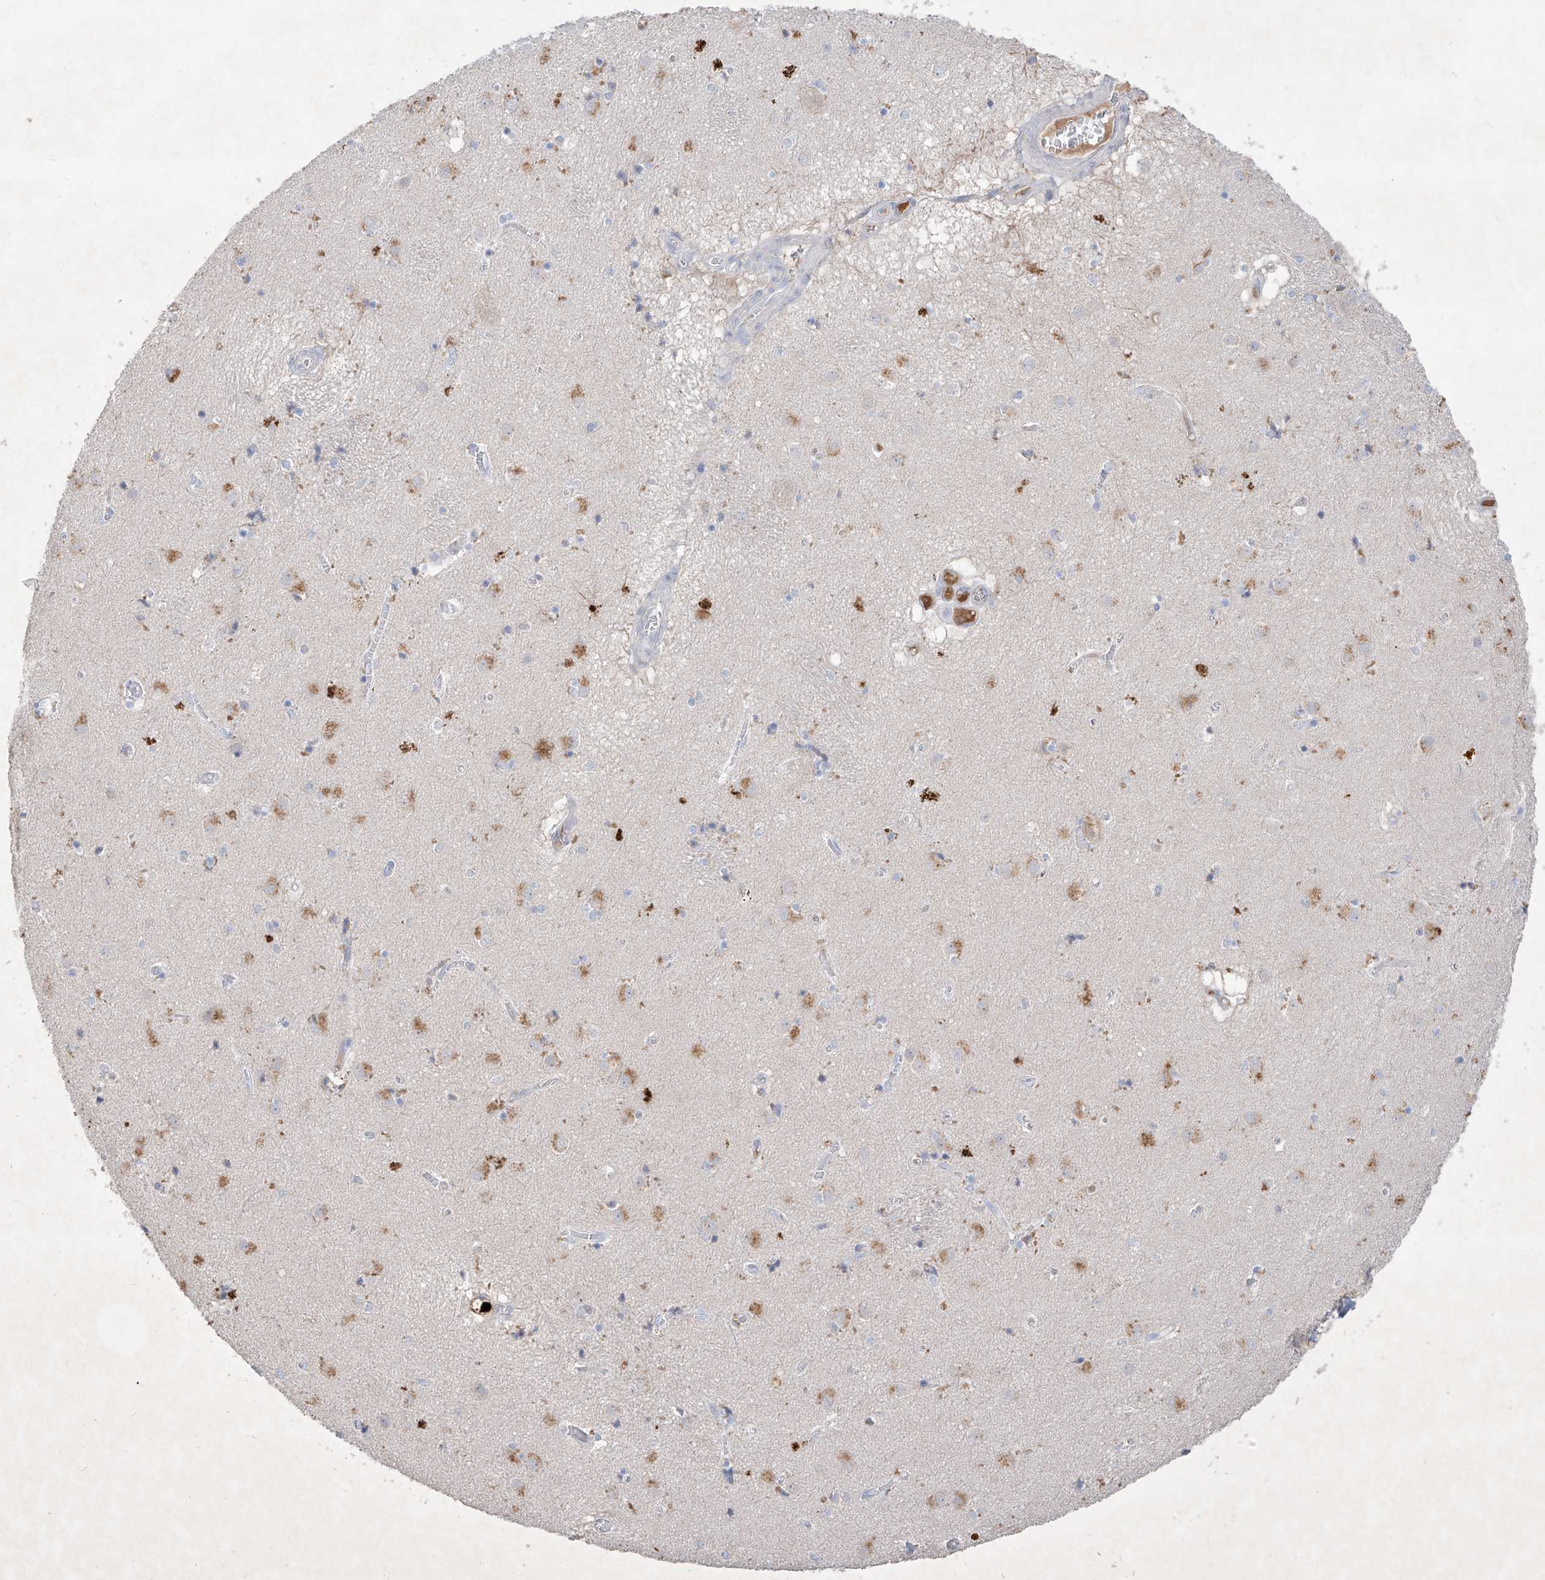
{"staining": {"intensity": "negative", "quantity": "none", "location": "none"}, "tissue": "caudate", "cell_type": "Glial cells", "image_type": "normal", "snomed": [{"axis": "morphology", "description": "Normal tissue, NOS"}, {"axis": "topography", "description": "Lateral ventricle wall"}], "caption": "IHC histopathology image of normal caudate stained for a protein (brown), which shows no staining in glial cells.", "gene": "ASNS", "patient": {"sex": "male", "age": 70}}